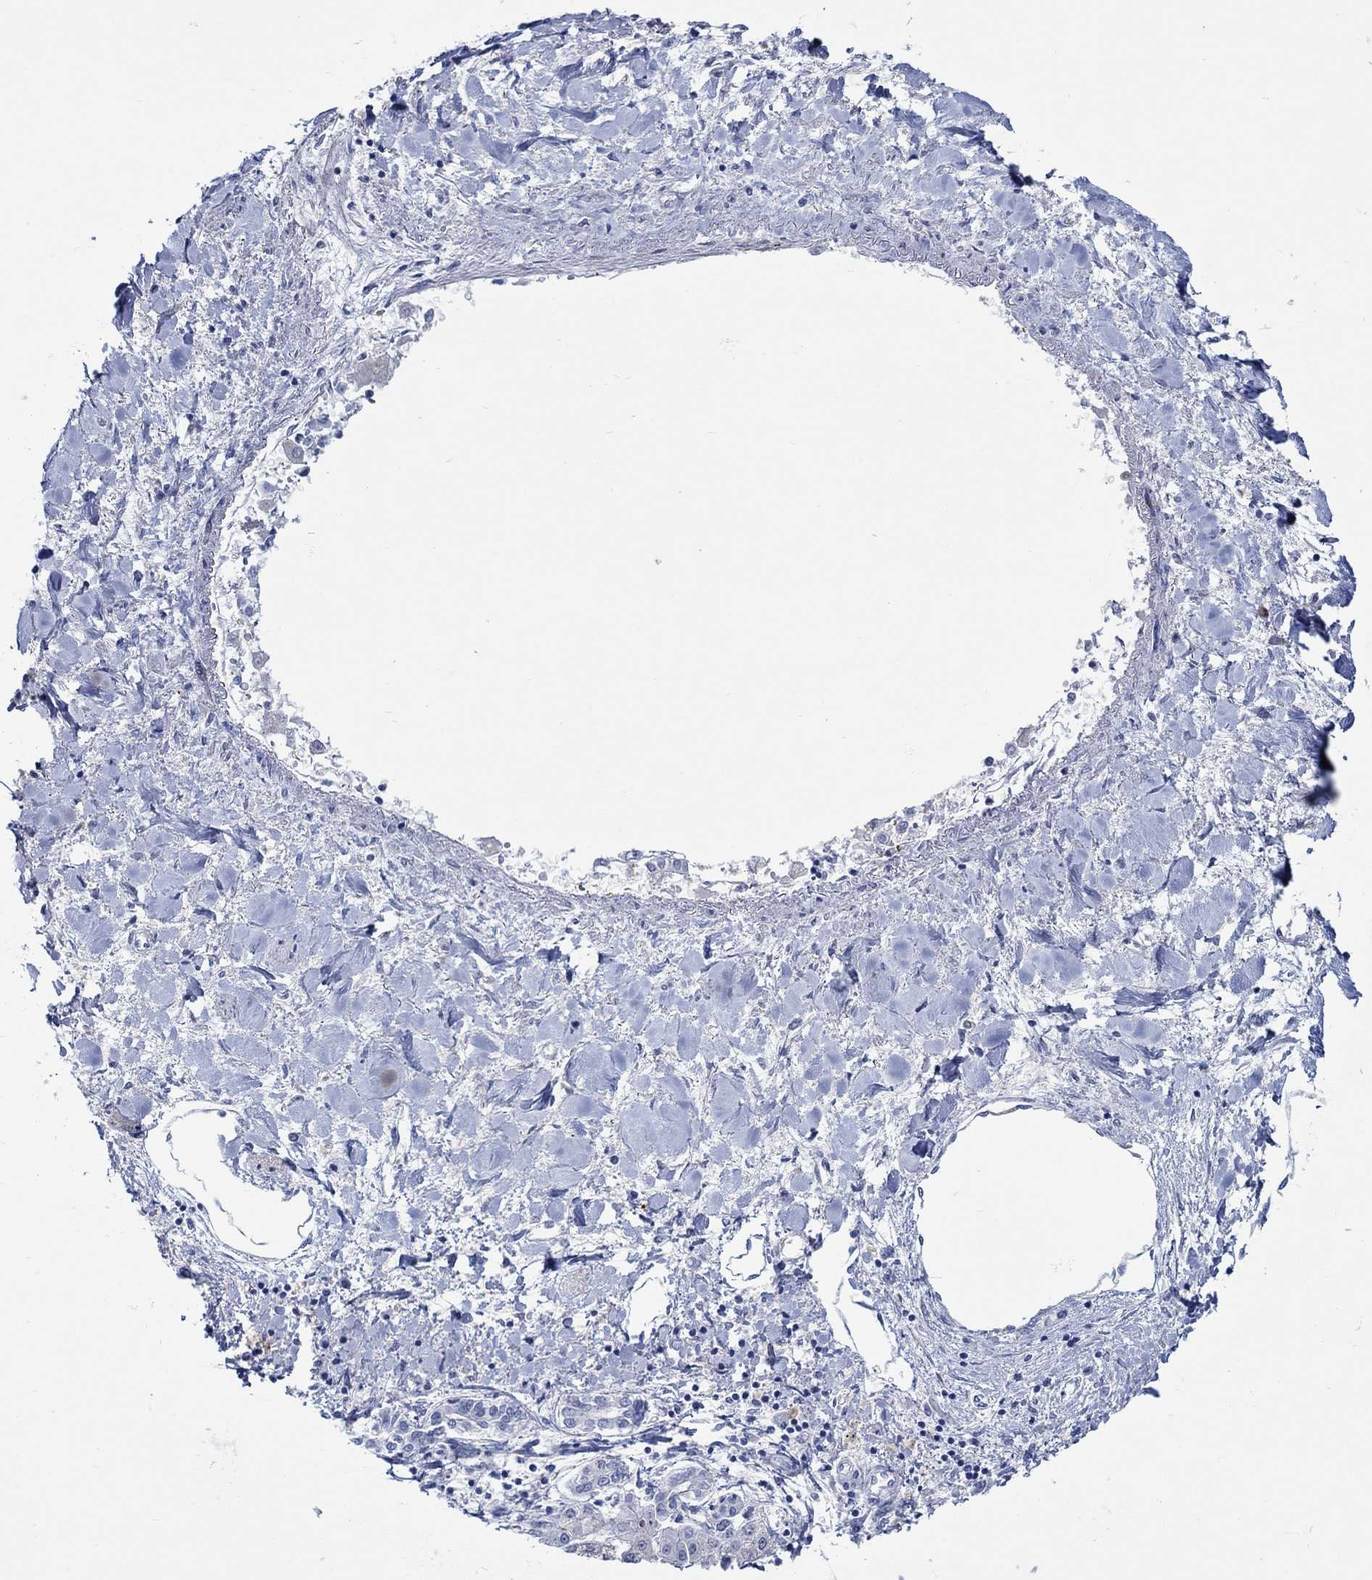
{"staining": {"intensity": "negative", "quantity": "none", "location": "none"}, "tissue": "liver cancer", "cell_type": "Tumor cells", "image_type": "cancer", "snomed": [{"axis": "morphology", "description": "Cholangiocarcinoma"}, {"axis": "topography", "description": "Liver"}], "caption": "IHC of human liver cancer (cholangiocarcinoma) displays no expression in tumor cells.", "gene": "KSR2", "patient": {"sex": "female", "age": 64}}